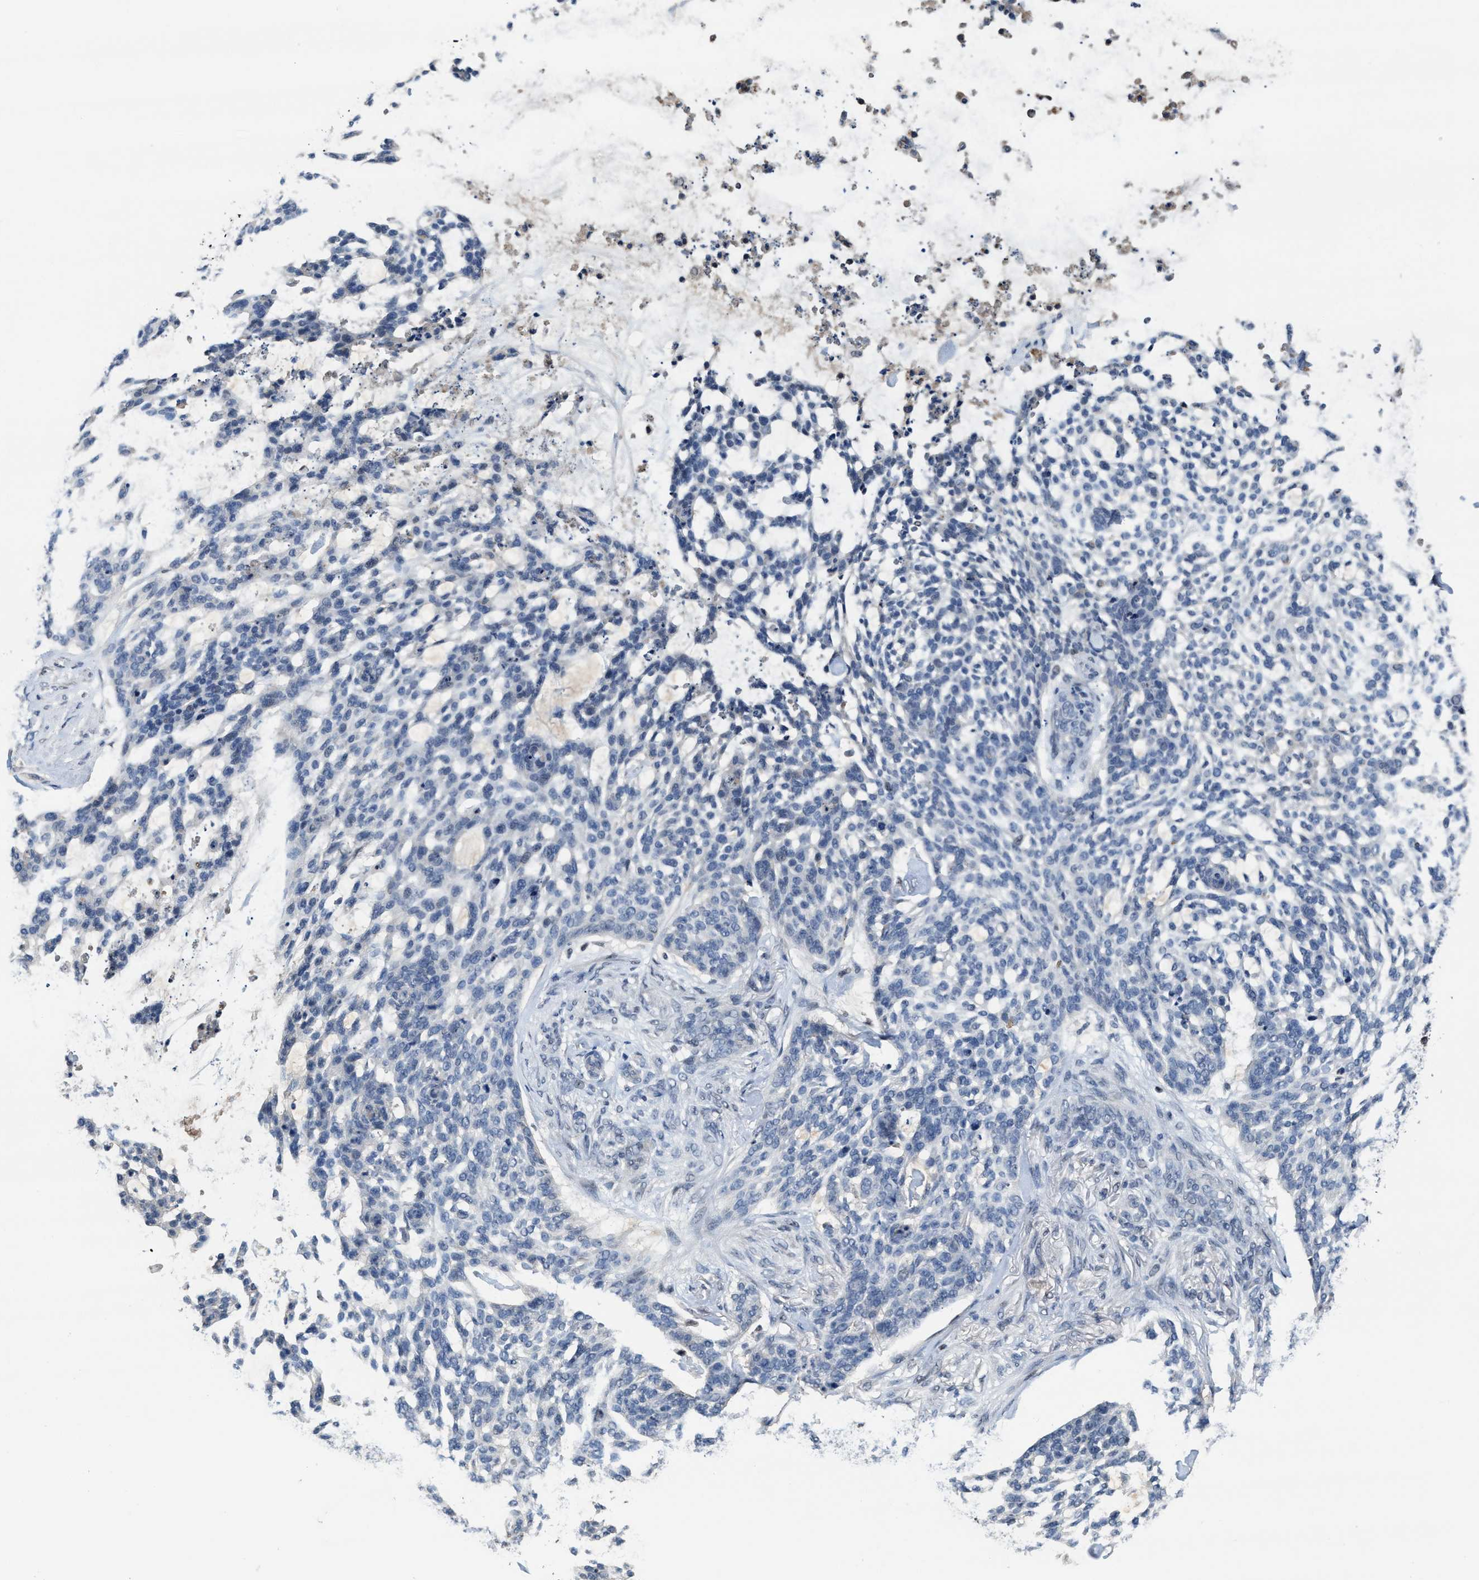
{"staining": {"intensity": "negative", "quantity": "none", "location": "none"}, "tissue": "skin cancer", "cell_type": "Tumor cells", "image_type": "cancer", "snomed": [{"axis": "morphology", "description": "Basal cell carcinoma"}, {"axis": "topography", "description": "Skin"}], "caption": "This is an immunohistochemistry image of human skin cancer. There is no positivity in tumor cells.", "gene": "ZNF20", "patient": {"sex": "female", "age": 64}}